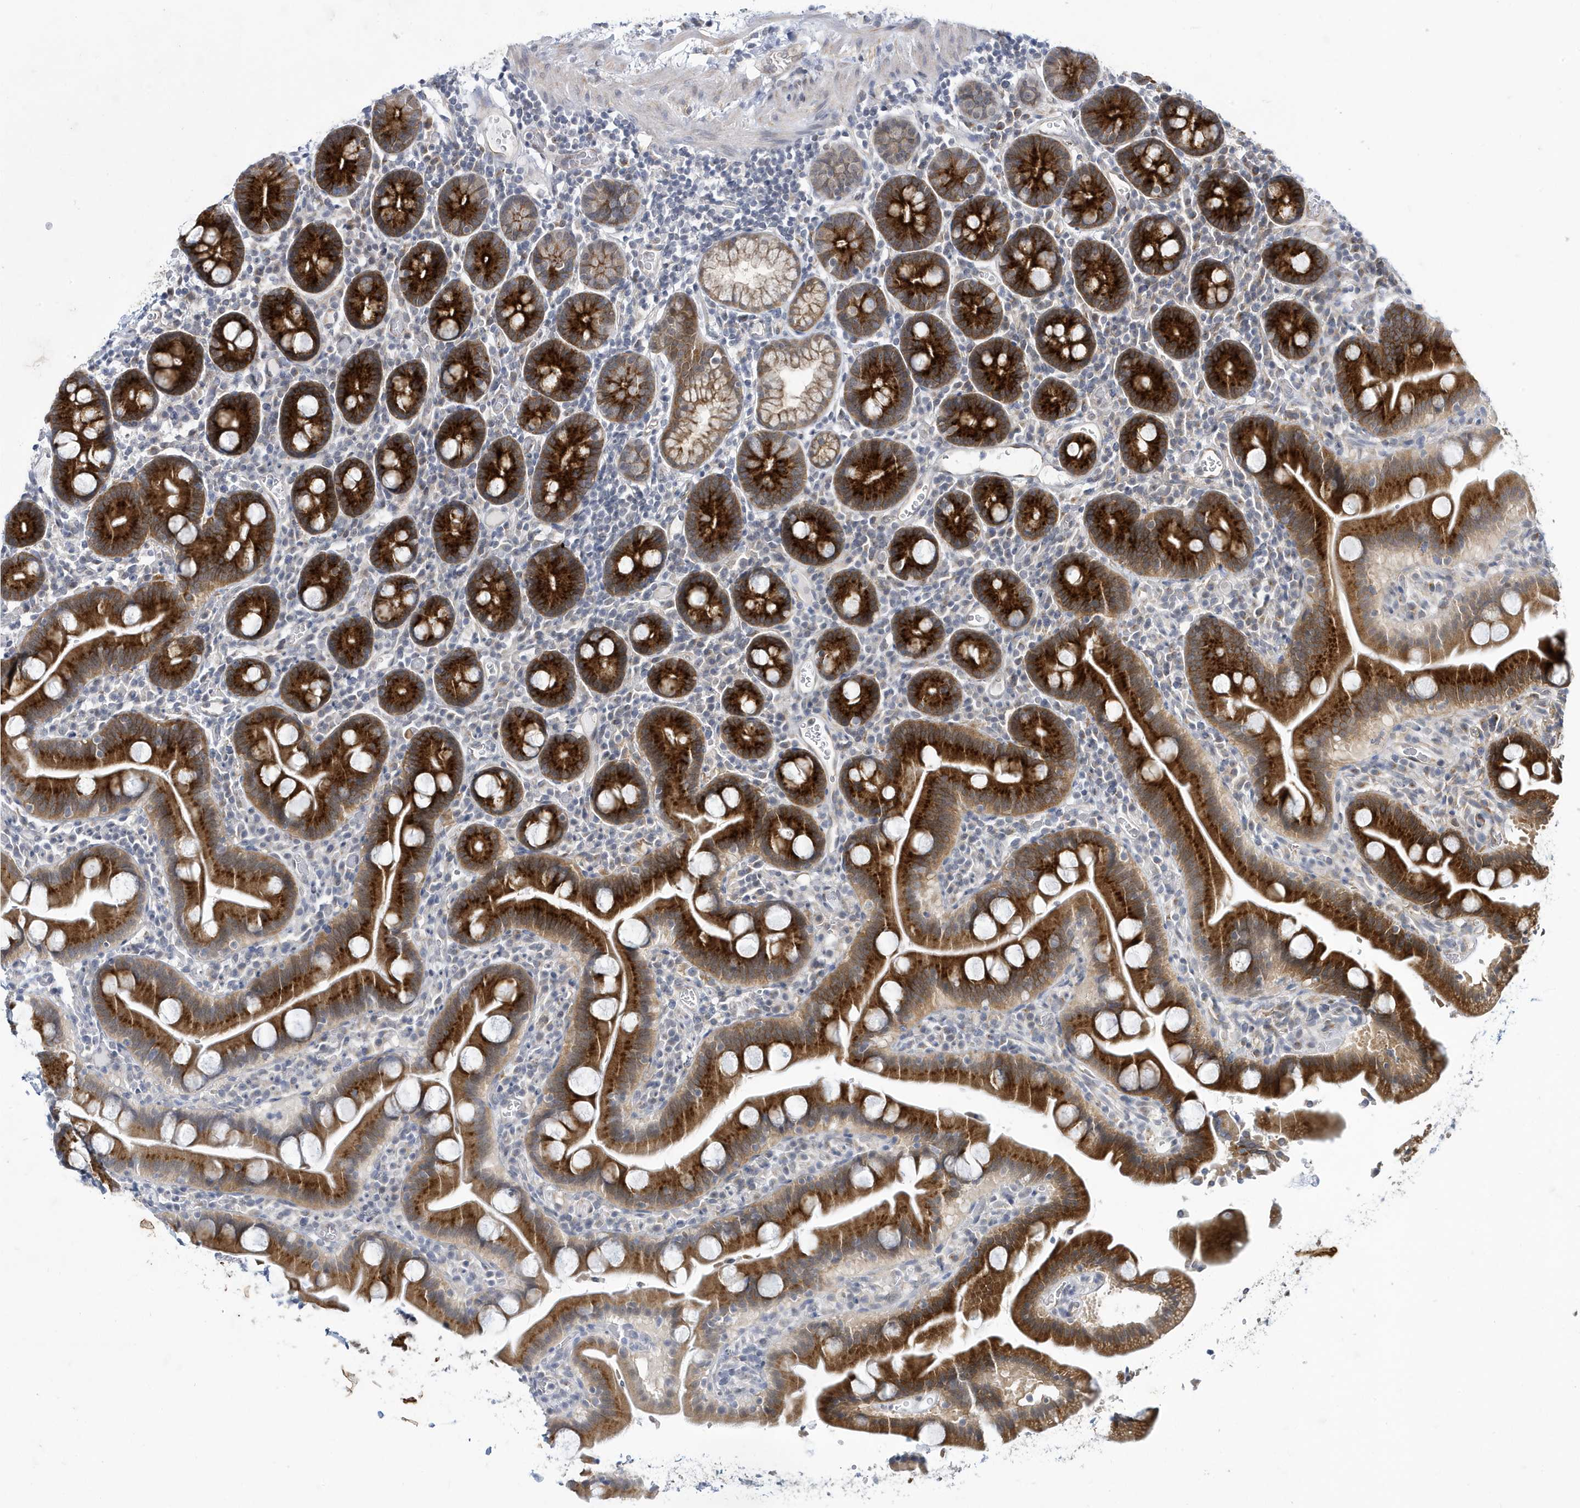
{"staining": {"intensity": "strong", "quantity": ">75%", "location": "cytoplasmic/membranous"}, "tissue": "duodenum", "cell_type": "Glandular cells", "image_type": "normal", "snomed": [{"axis": "morphology", "description": "Normal tissue, NOS"}, {"axis": "topography", "description": "Duodenum"}], "caption": "Immunohistochemical staining of normal human duodenum displays strong cytoplasmic/membranous protein staining in about >75% of glandular cells. The staining is performed using DAB brown chromogen to label protein expression. The nuclei are counter-stained blue using hematoxylin.", "gene": "ZNF654", "patient": {"sex": "male", "age": 55}}